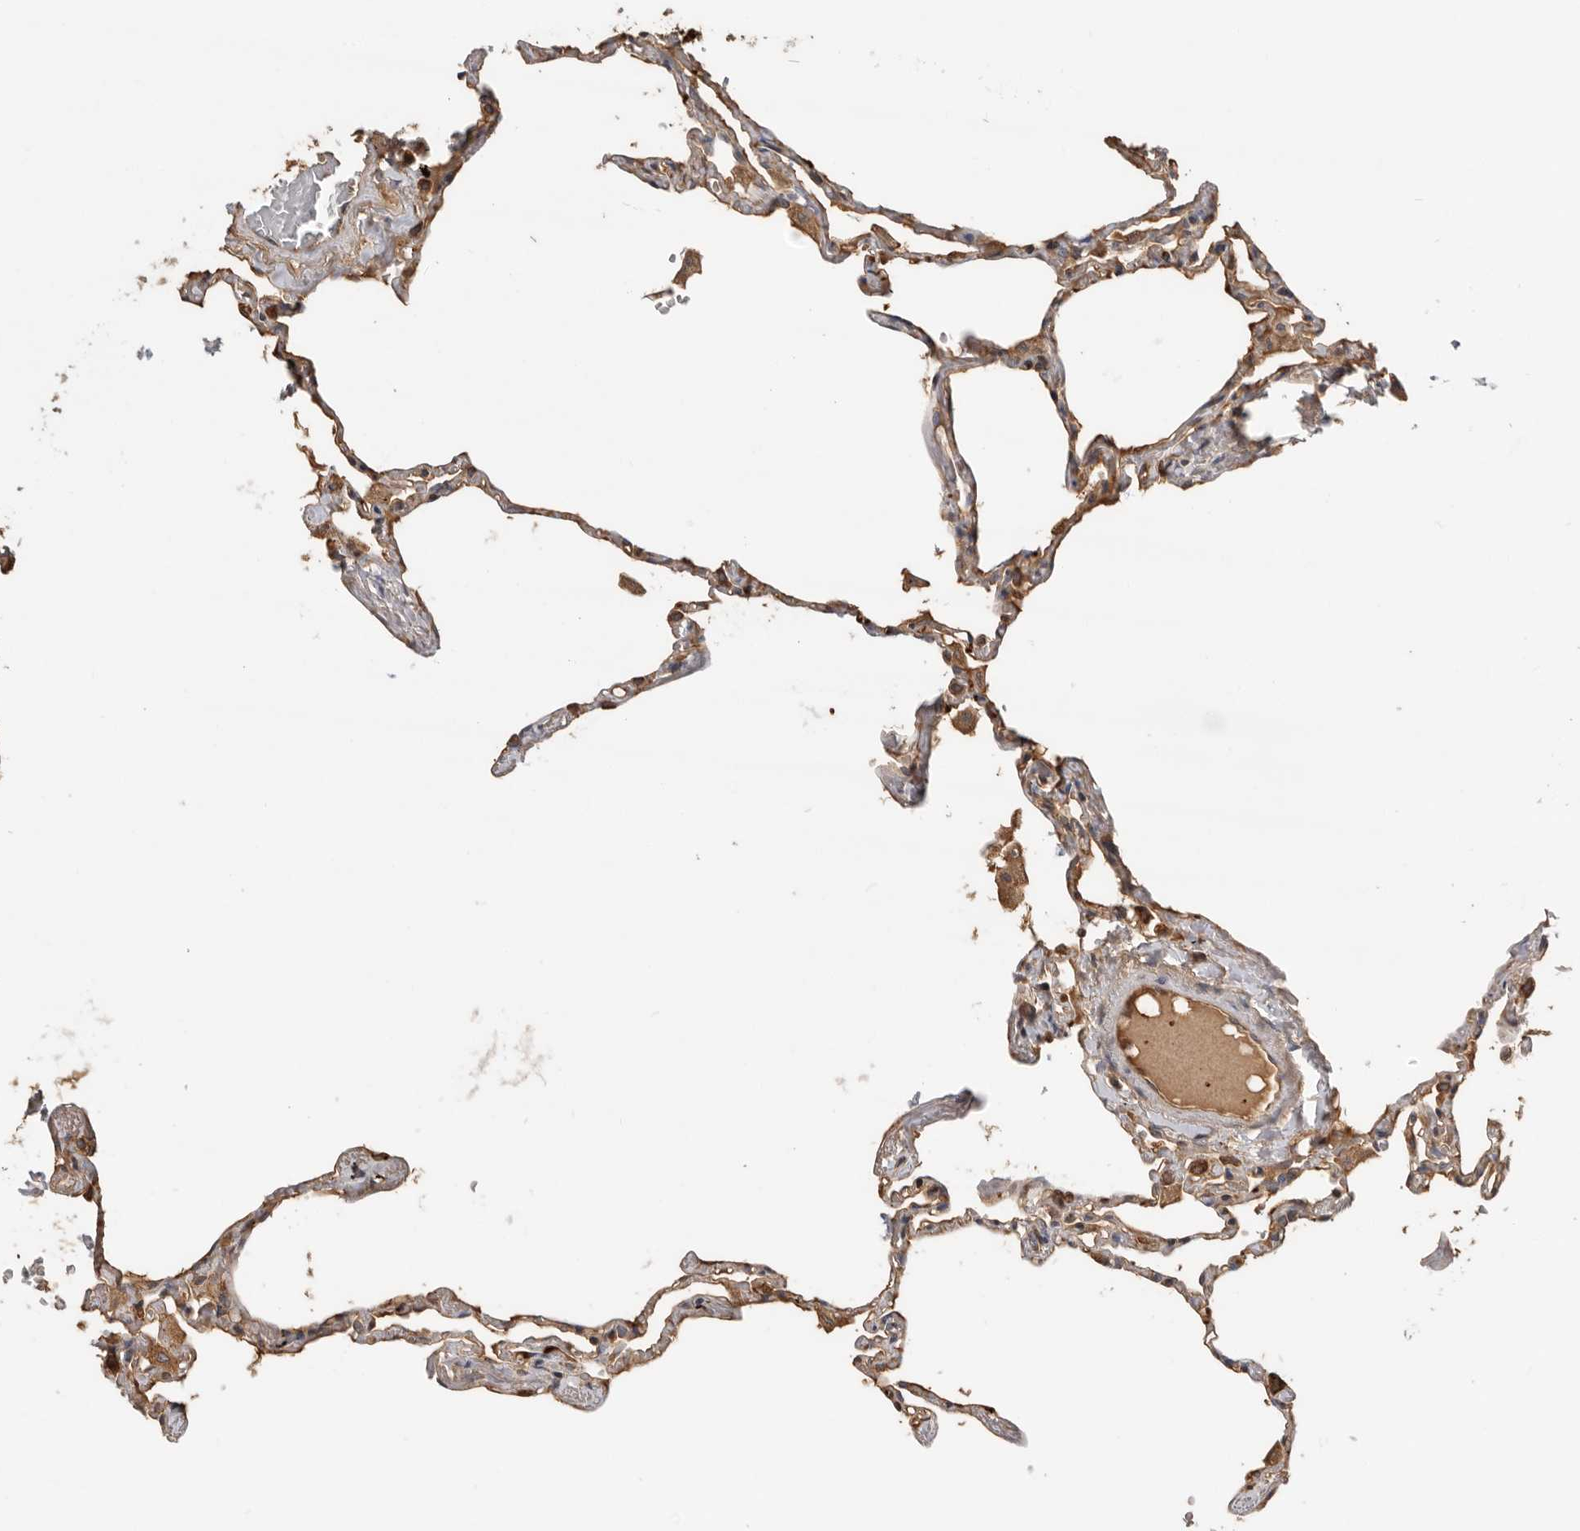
{"staining": {"intensity": "moderate", "quantity": "25%-75%", "location": "cytoplasmic/membranous"}, "tissue": "lung", "cell_type": "Alveolar cells", "image_type": "normal", "snomed": [{"axis": "morphology", "description": "Normal tissue, NOS"}, {"axis": "topography", "description": "Lung"}], "caption": "The histopathology image exhibits immunohistochemical staining of normal lung. There is moderate cytoplasmic/membranous positivity is present in about 25%-75% of alveolar cells.", "gene": "CDC42BPB", "patient": {"sex": "female", "age": 67}}